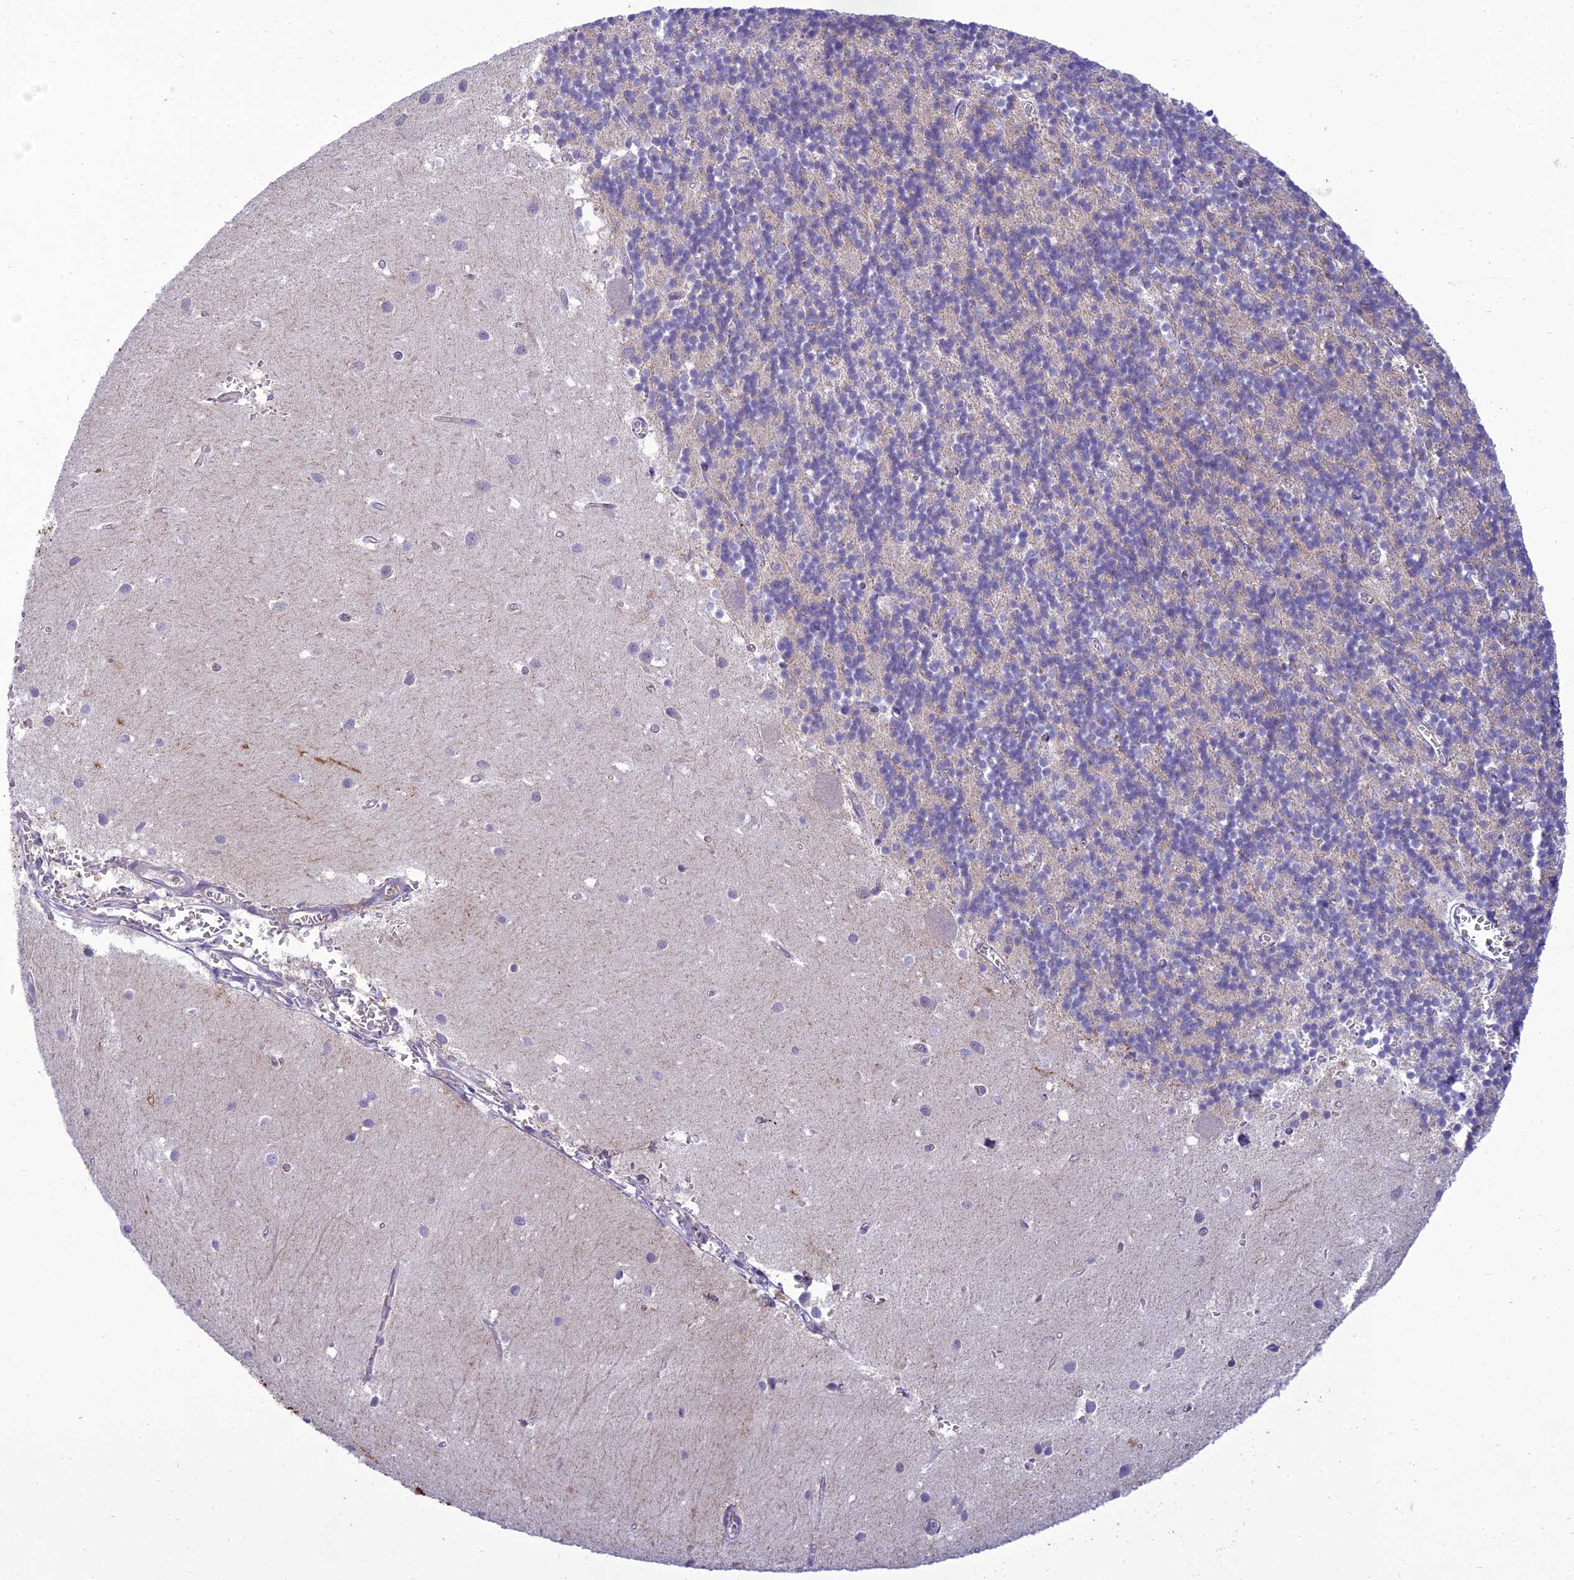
{"staining": {"intensity": "weak", "quantity": "<25%", "location": "cytoplasmic/membranous"}, "tissue": "cerebellum", "cell_type": "Cells in granular layer", "image_type": "normal", "snomed": [{"axis": "morphology", "description": "Normal tissue, NOS"}, {"axis": "topography", "description": "Cerebellum"}], "caption": "A high-resolution photomicrograph shows immunohistochemistry (IHC) staining of normal cerebellum, which displays no significant positivity in cells in granular layer.", "gene": "ANKS4B", "patient": {"sex": "male", "age": 54}}